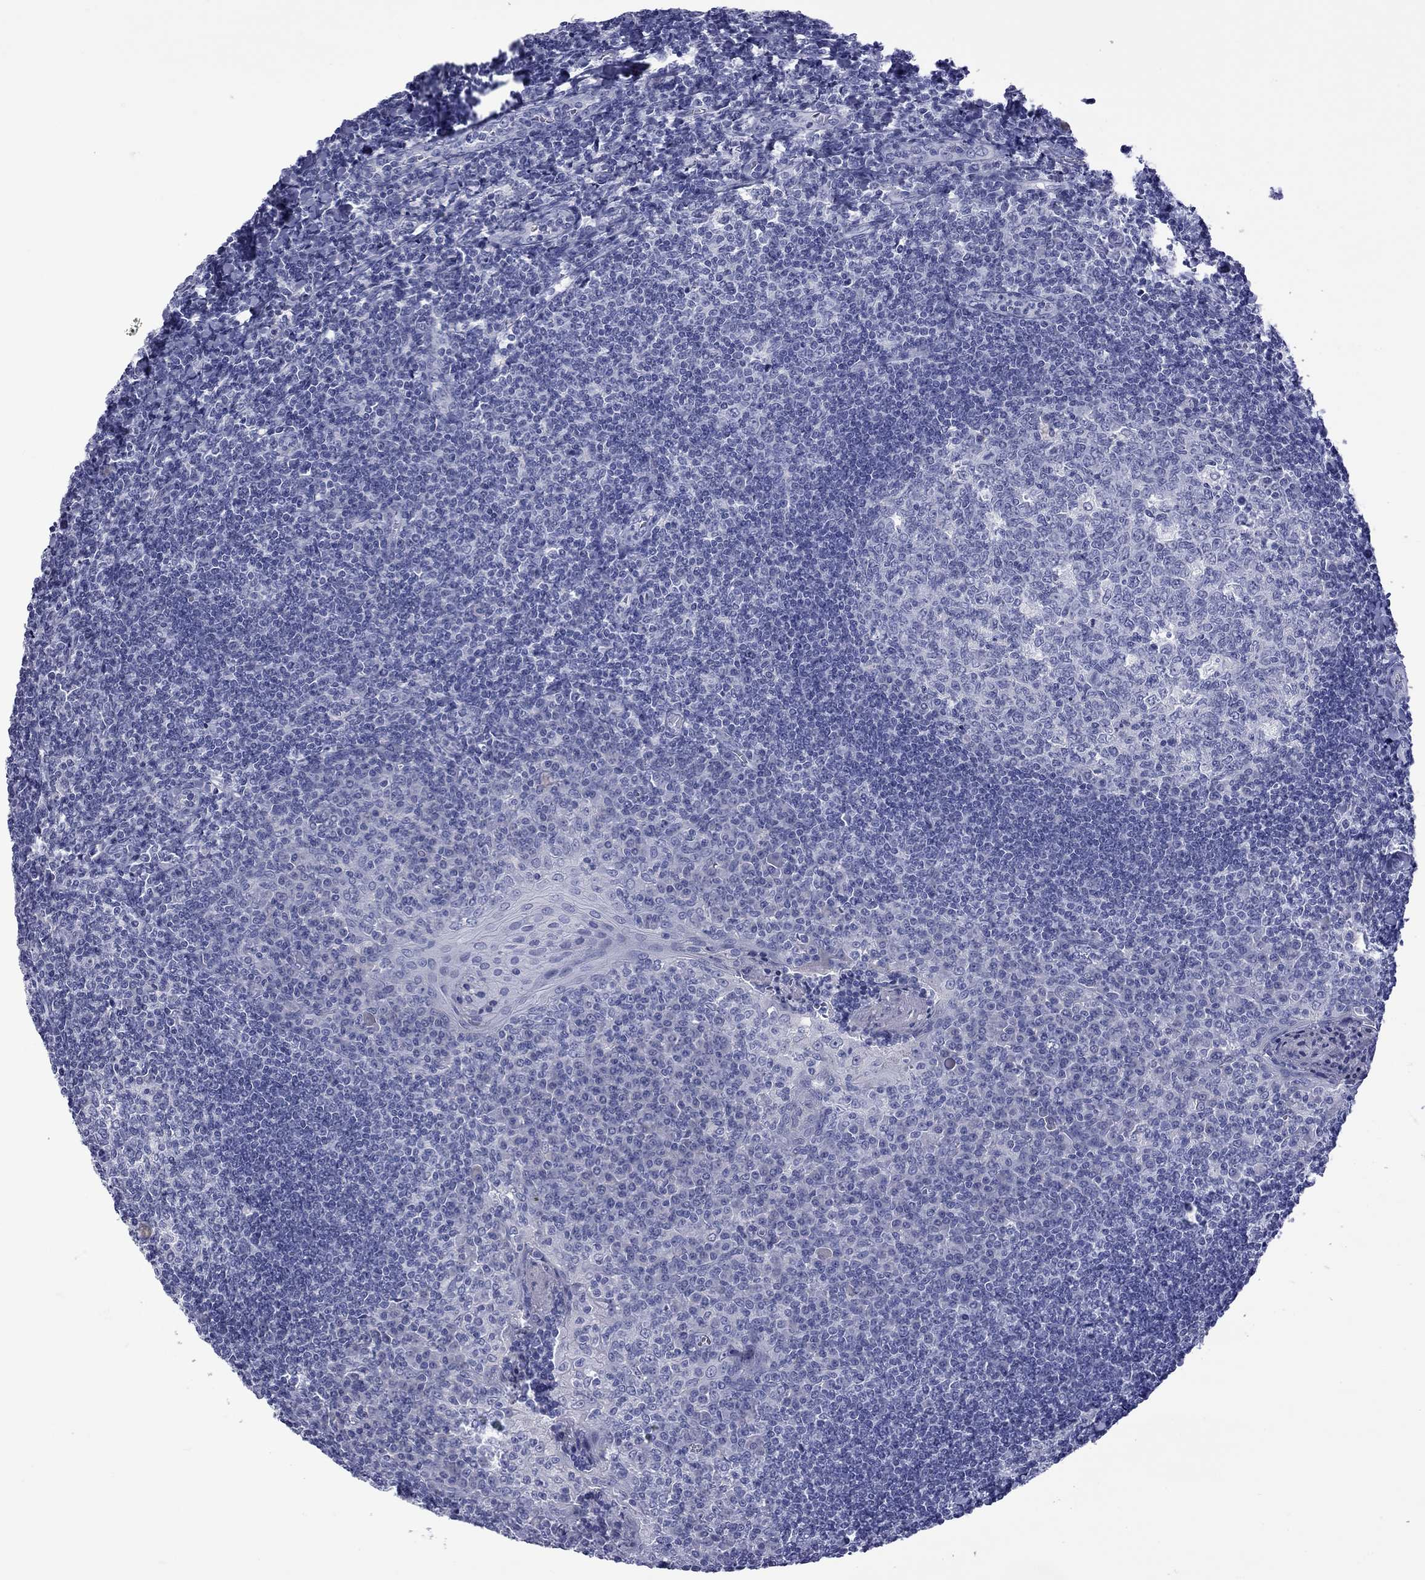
{"staining": {"intensity": "negative", "quantity": "none", "location": "none"}, "tissue": "tonsil", "cell_type": "Germinal center cells", "image_type": "normal", "snomed": [{"axis": "morphology", "description": "Normal tissue, NOS"}, {"axis": "topography", "description": "Tonsil"}], "caption": "A high-resolution photomicrograph shows immunohistochemistry (IHC) staining of unremarkable tonsil, which displays no significant staining in germinal center cells.", "gene": "EPPIN", "patient": {"sex": "female", "age": 12}}